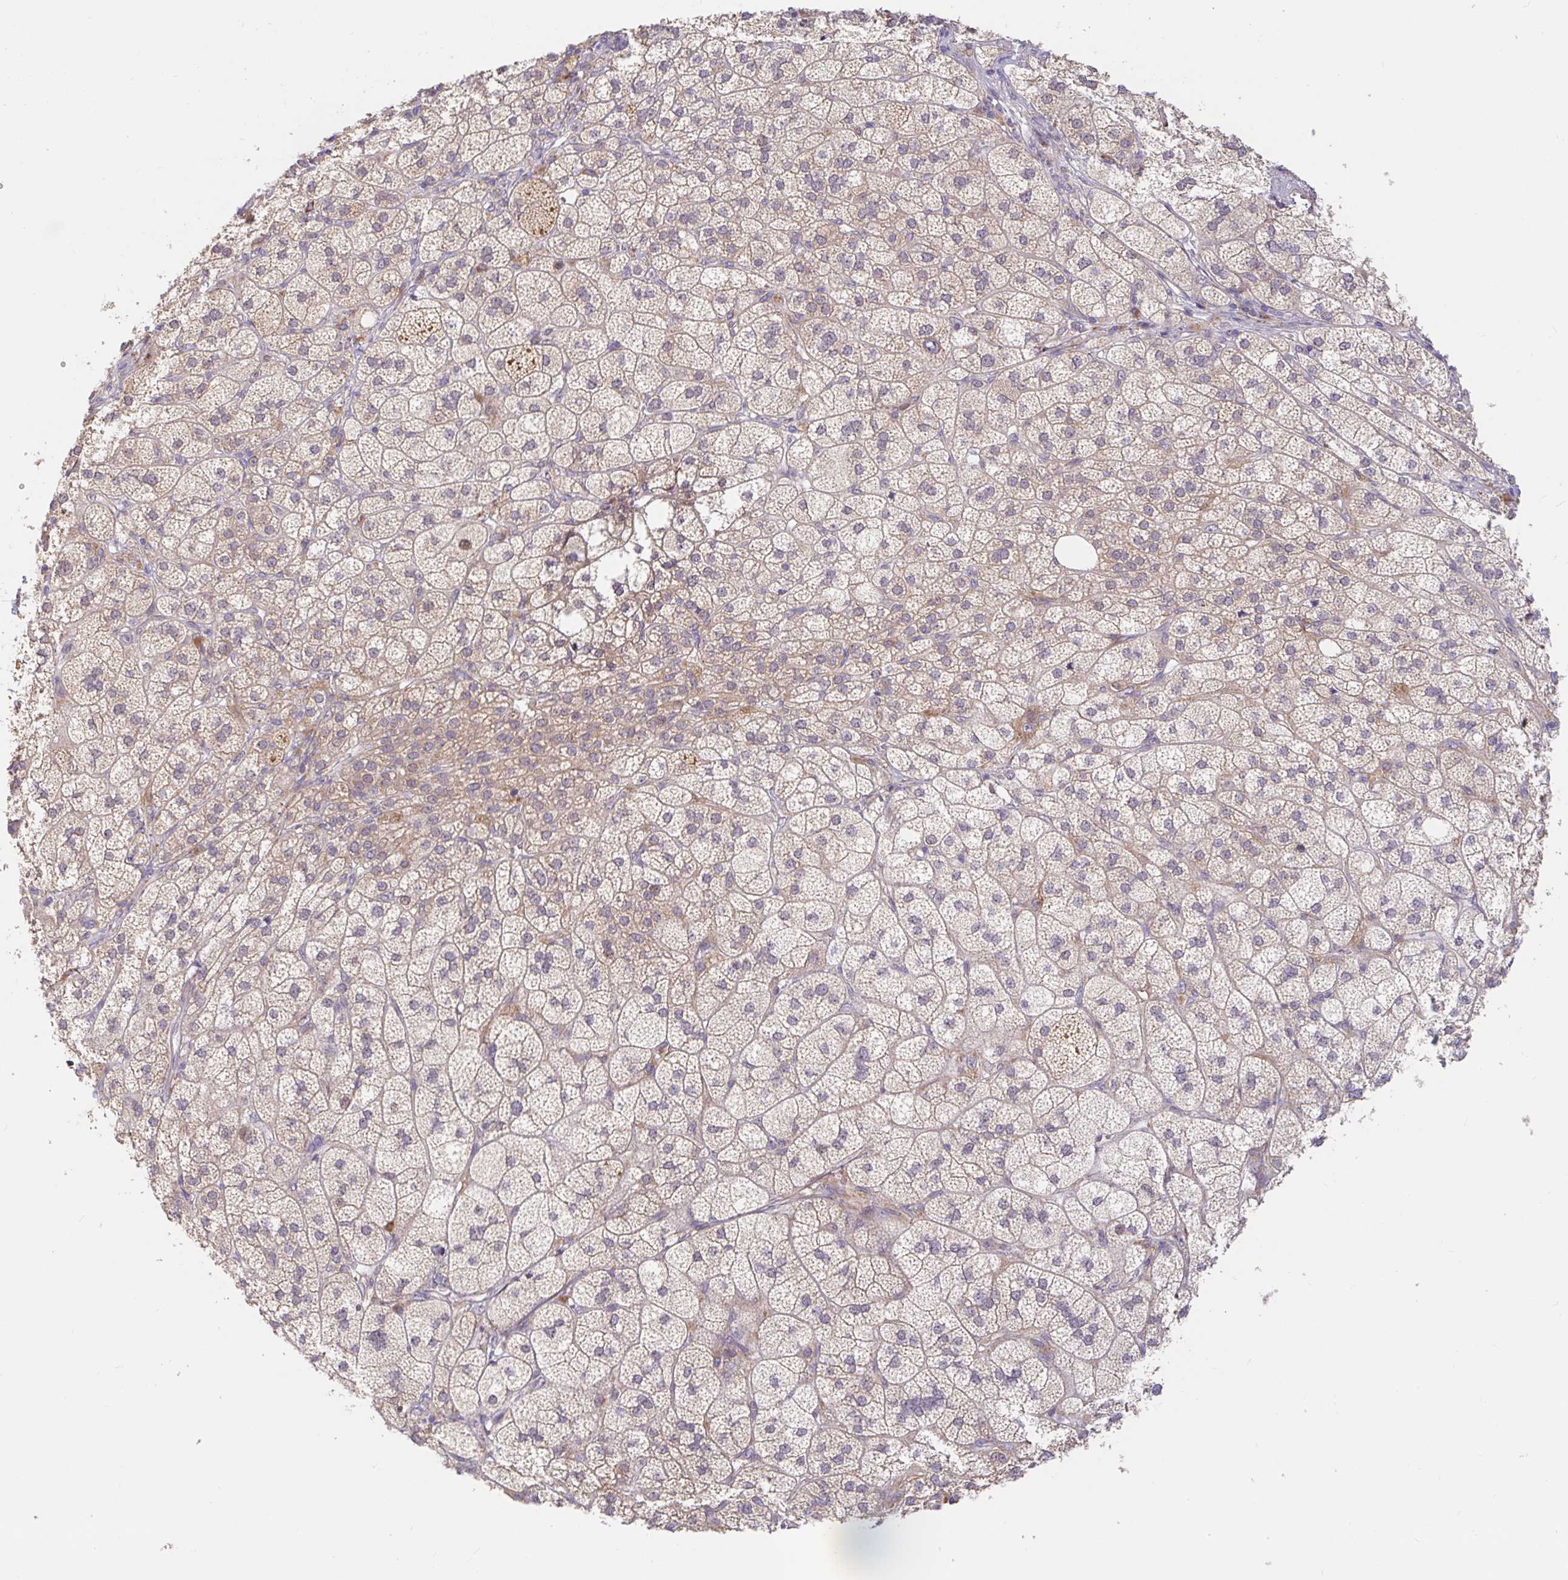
{"staining": {"intensity": "moderate", "quantity": ">75%", "location": "cytoplasmic/membranous"}, "tissue": "adrenal gland", "cell_type": "Glandular cells", "image_type": "normal", "snomed": [{"axis": "morphology", "description": "Normal tissue, NOS"}, {"axis": "topography", "description": "Adrenal gland"}], "caption": "About >75% of glandular cells in benign adrenal gland show moderate cytoplasmic/membranous protein staining as visualized by brown immunohistochemical staining.", "gene": "LARP1", "patient": {"sex": "female", "age": 60}}